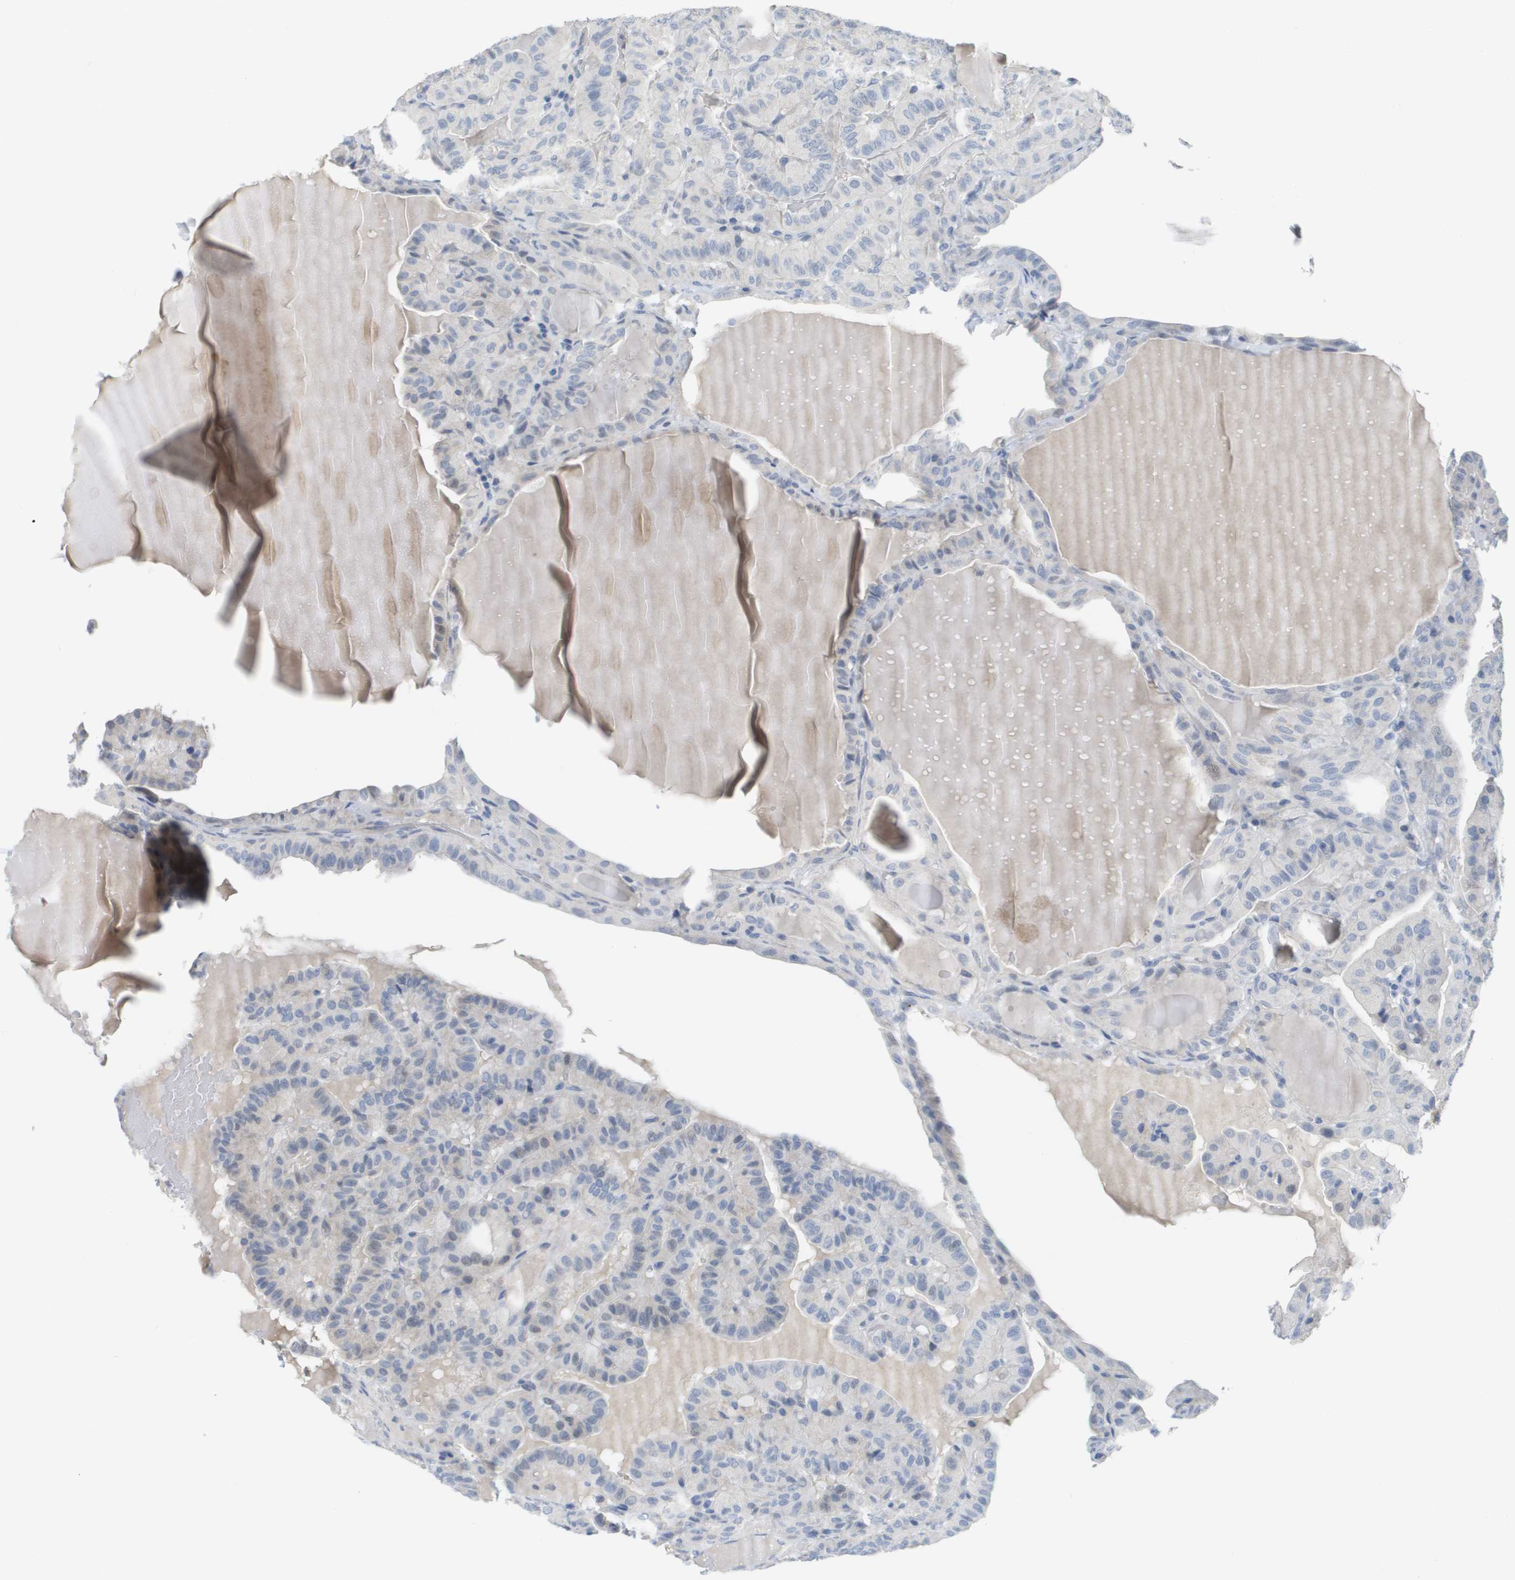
{"staining": {"intensity": "negative", "quantity": "none", "location": "none"}, "tissue": "thyroid cancer", "cell_type": "Tumor cells", "image_type": "cancer", "snomed": [{"axis": "morphology", "description": "Papillary adenocarcinoma, NOS"}, {"axis": "topography", "description": "Thyroid gland"}], "caption": "High magnification brightfield microscopy of thyroid cancer (papillary adenocarcinoma) stained with DAB (brown) and counterstained with hematoxylin (blue): tumor cells show no significant positivity.", "gene": "PDE4A", "patient": {"sex": "male", "age": 77}}